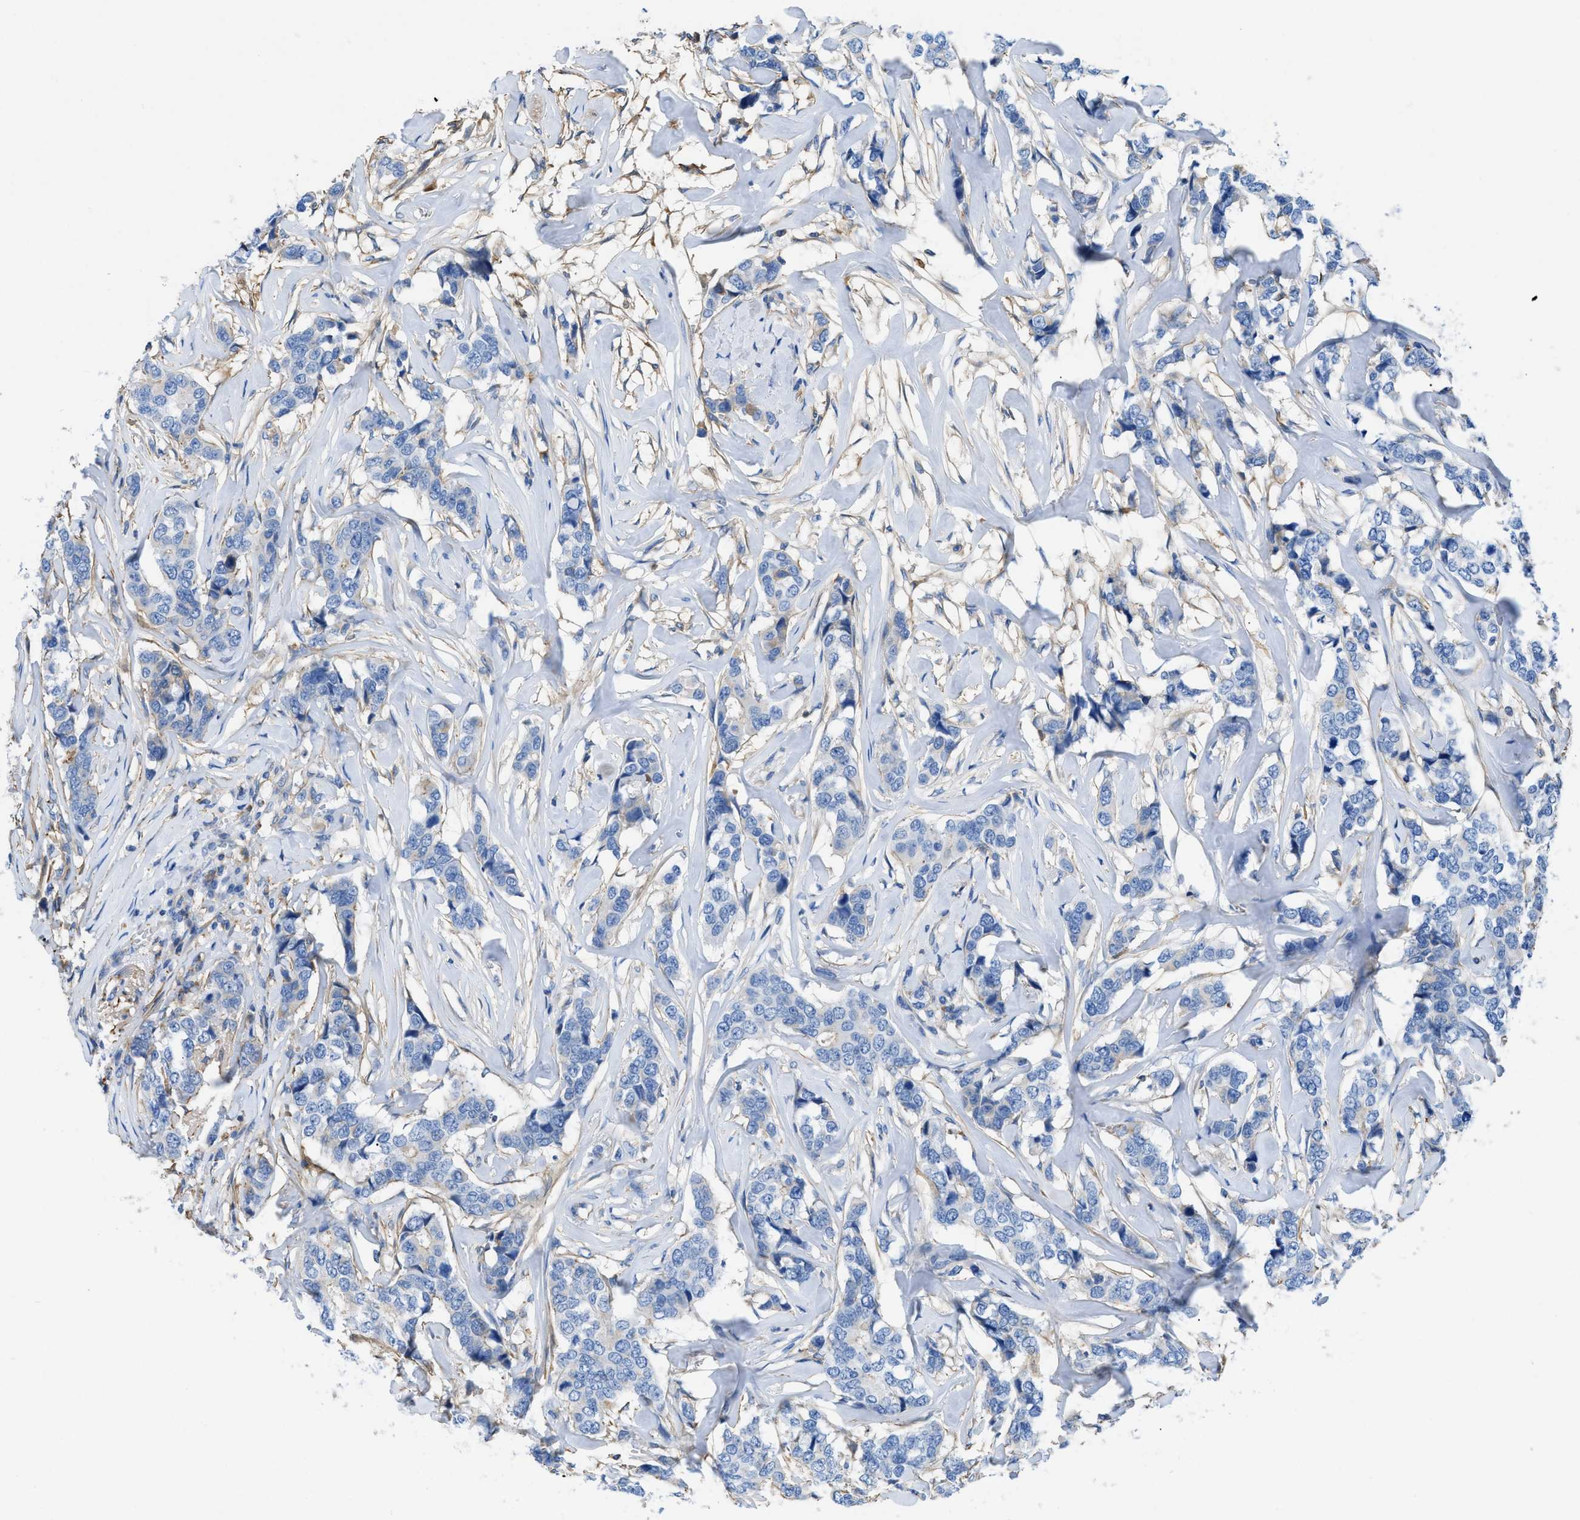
{"staining": {"intensity": "negative", "quantity": "none", "location": "none"}, "tissue": "breast cancer", "cell_type": "Tumor cells", "image_type": "cancer", "snomed": [{"axis": "morphology", "description": "Lobular carcinoma"}, {"axis": "topography", "description": "Breast"}], "caption": "Immunohistochemistry (IHC) micrograph of neoplastic tissue: human breast cancer (lobular carcinoma) stained with DAB shows no significant protein expression in tumor cells.", "gene": "ATP6V0D1", "patient": {"sex": "female", "age": 59}}